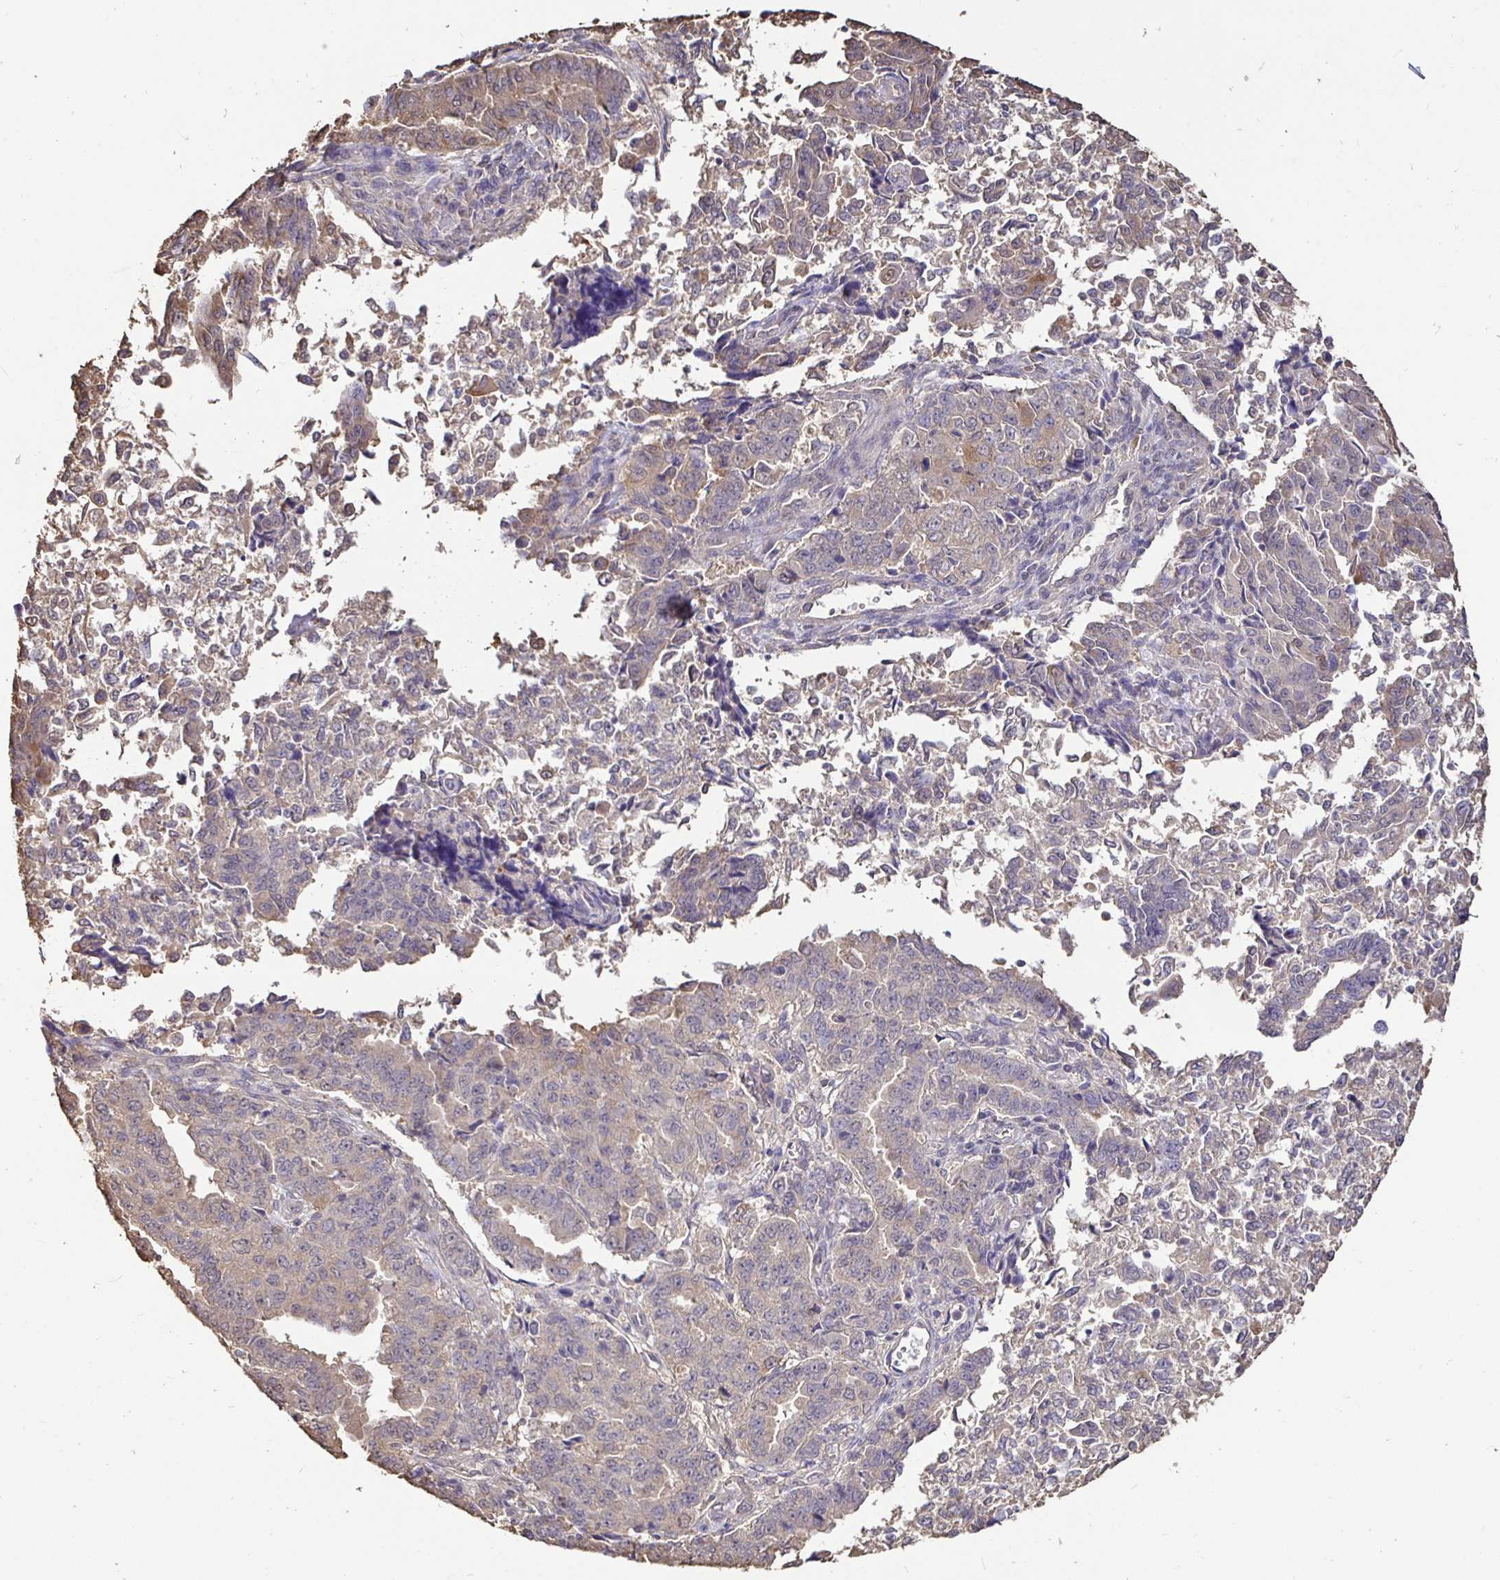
{"staining": {"intensity": "negative", "quantity": "none", "location": "none"}, "tissue": "endometrial cancer", "cell_type": "Tumor cells", "image_type": "cancer", "snomed": [{"axis": "morphology", "description": "Adenocarcinoma, NOS"}, {"axis": "topography", "description": "Endometrium"}], "caption": "This is an immunohistochemistry (IHC) image of endometrial cancer. There is no positivity in tumor cells.", "gene": "MAPK8IP3", "patient": {"sex": "female", "age": 50}}